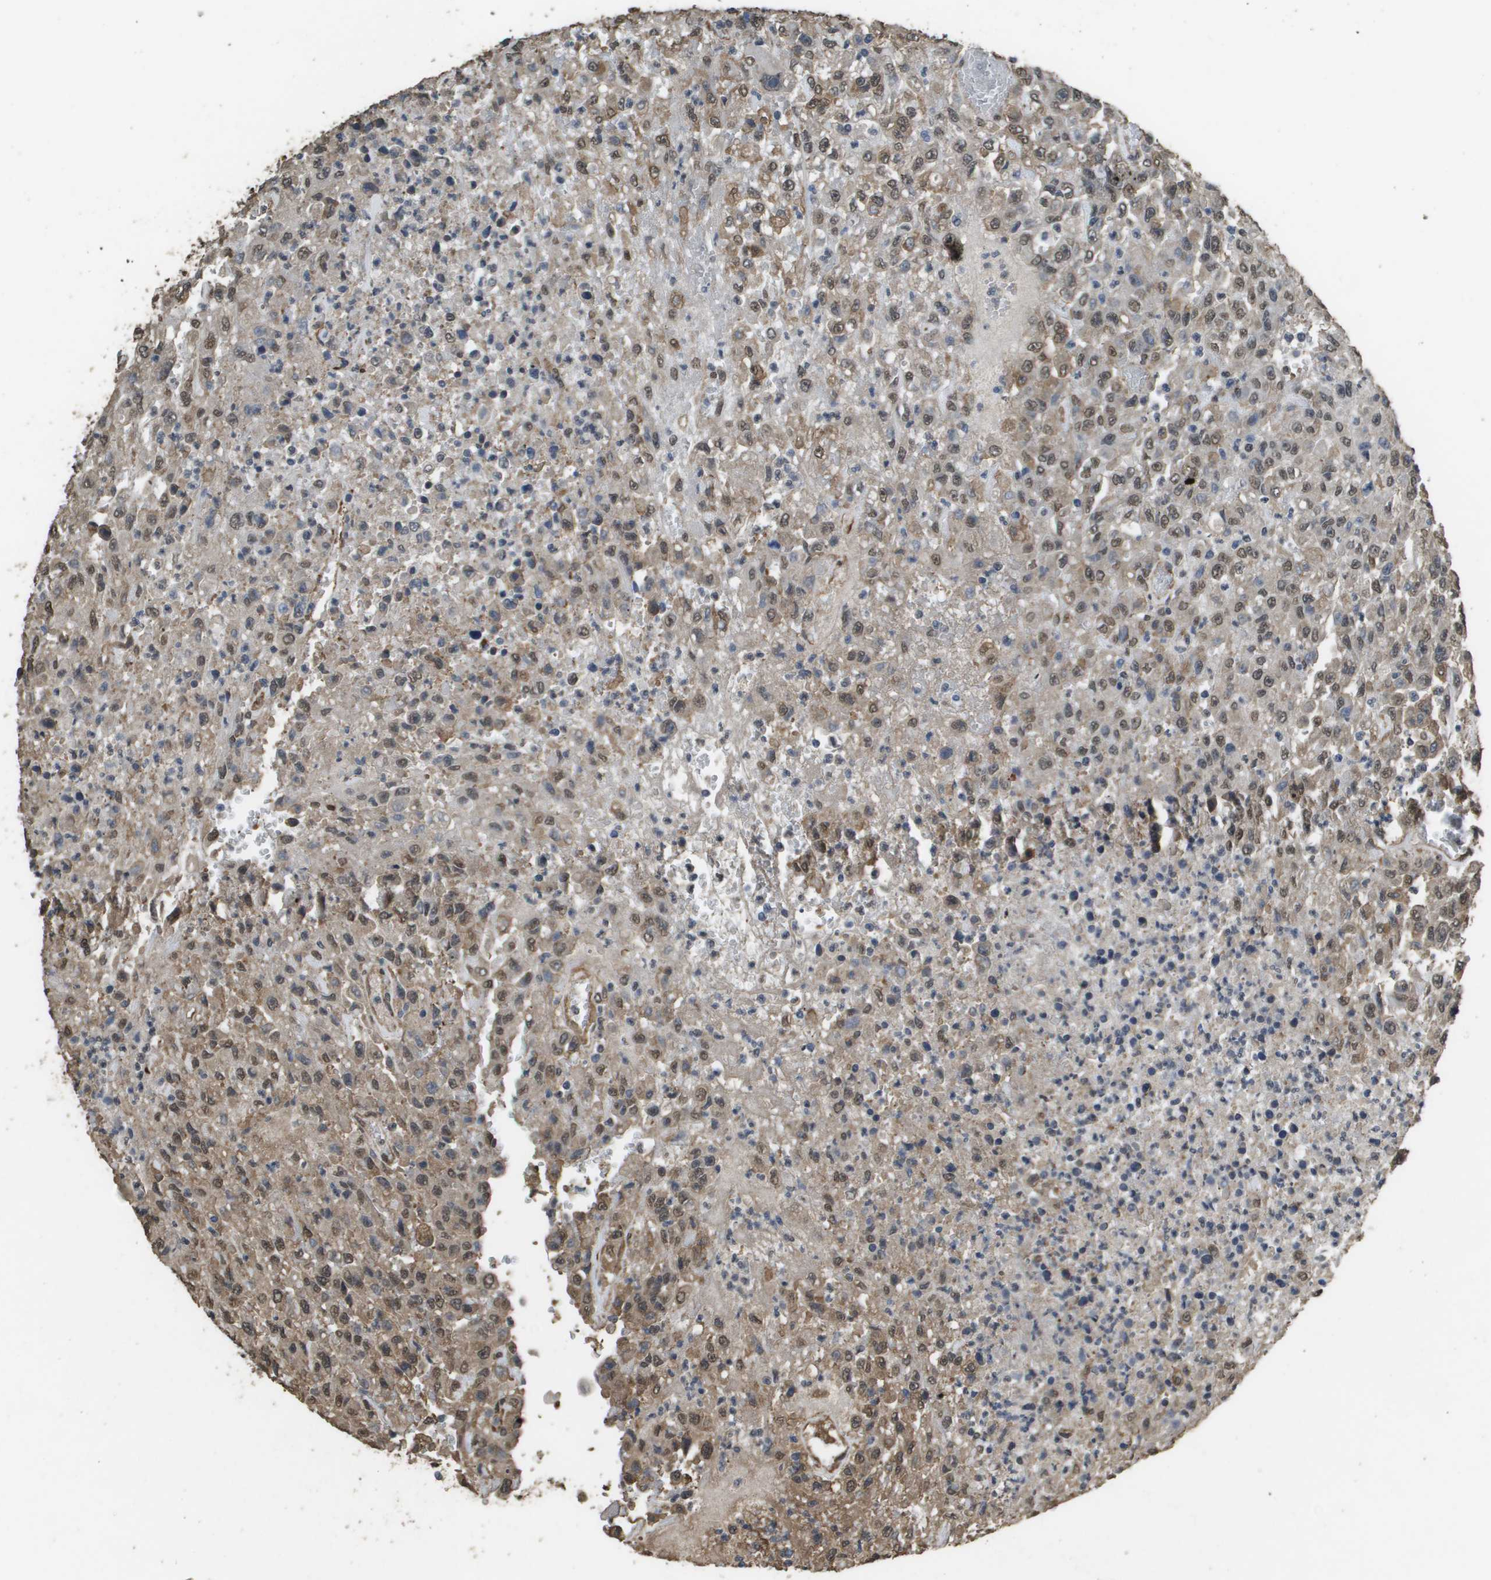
{"staining": {"intensity": "moderate", "quantity": ">75%", "location": "cytoplasmic/membranous,nuclear"}, "tissue": "urothelial cancer", "cell_type": "Tumor cells", "image_type": "cancer", "snomed": [{"axis": "morphology", "description": "Urothelial carcinoma, High grade"}, {"axis": "topography", "description": "Urinary bladder"}], "caption": "Immunohistochemistry (IHC) of urothelial cancer reveals medium levels of moderate cytoplasmic/membranous and nuclear positivity in approximately >75% of tumor cells.", "gene": "AAMP", "patient": {"sex": "male", "age": 46}}